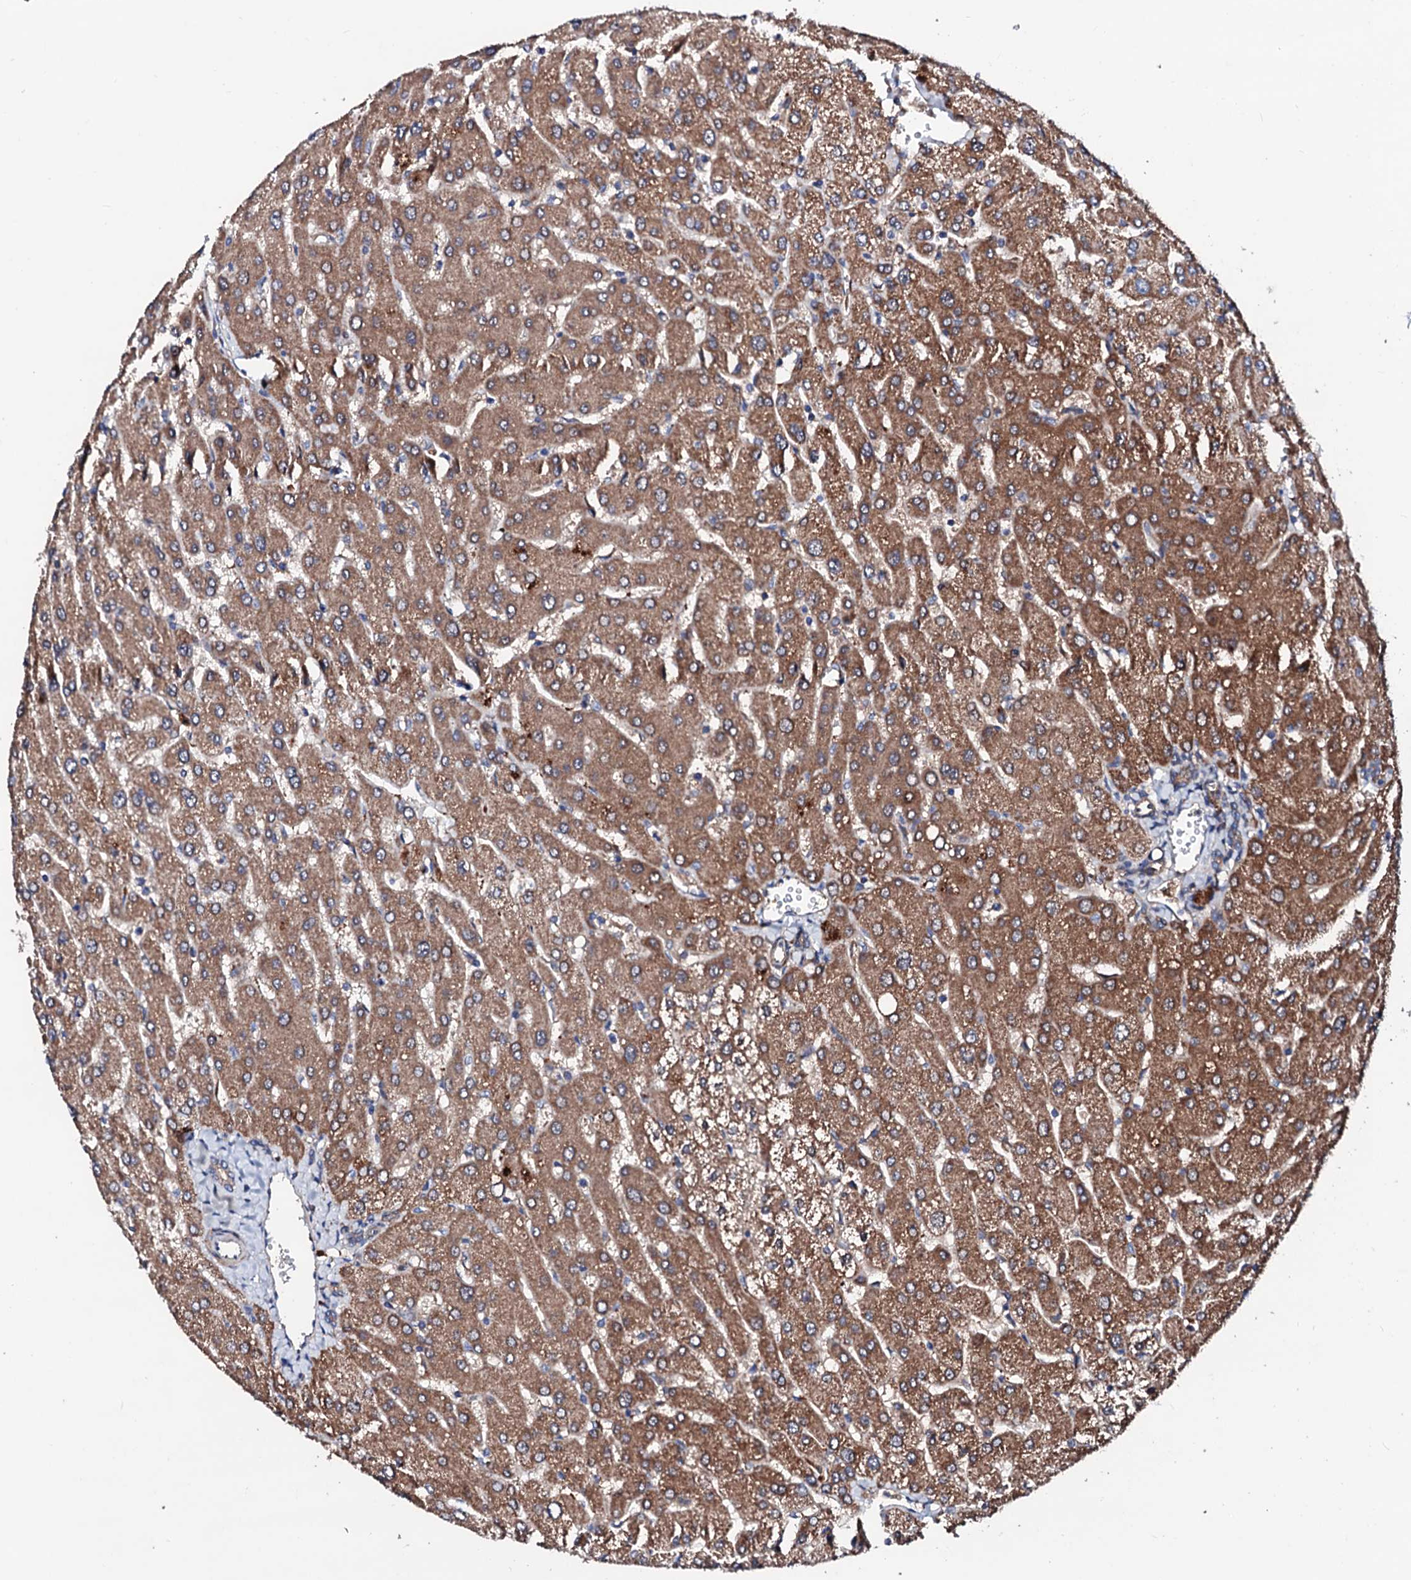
{"staining": {"intensity": "moderate", "quantity": ">75%", "location": "cytoplasmic/membranous"}, "tissue": "liver", "cell_type": "Cholangiocytes", "image_type": "normal", "snomed": [{"axis": "morphology", "description": "Normal tissue, NOS"}, {"axis": "topography", "description": "Liver"}], "caption": "This photomicrograph shows immunohistochemistry (IHC) staining of benign human liver, with medium moderate cytoplasmic/membranous staining in about >75% of cholangiocytes.", "gene": "TBCEL", "patient": {"sex": "male", "age": 55}}